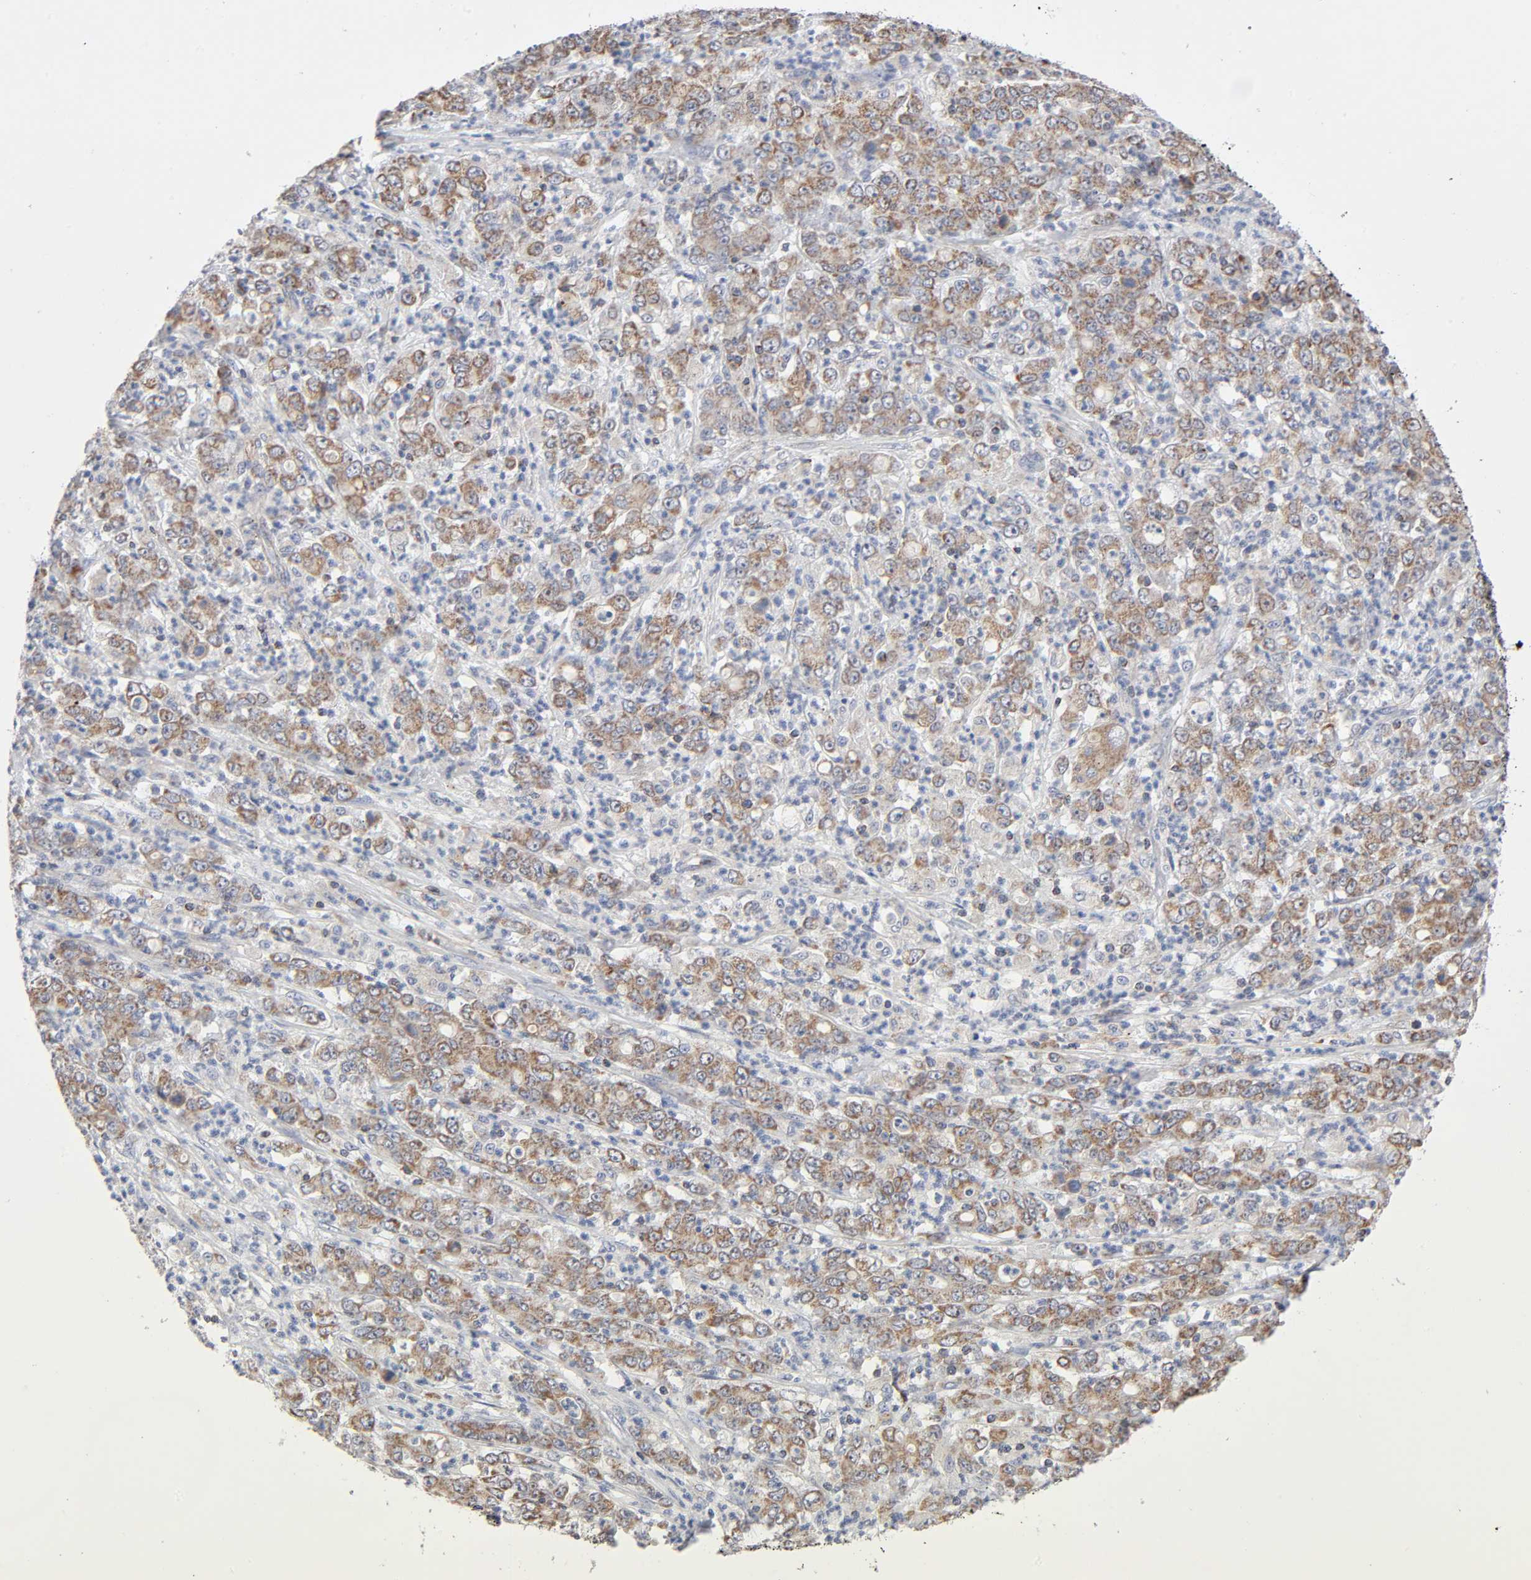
{"staining": {"intensity": "moderate", "quantity": ">75%", "location": "cytoplasmic/membranous"}, "tissue": "stomach cancer", "cell_type": "Tumor cells", "image_type": "cancer", "snomed": [{"axis": "morphology", "description": "Adenocarcinoma, NOS"}, {"axis": "topography", "description": "Stomach, lower"}], "caption": "Adenocarcinoma (stomach) was stained to show a protein in brown. There is medium levels of moderate cytoplasmic/membranous positivity in about >75% of tumor cells.", "gene": "SYT16", "patient": {"sex": "female", "age": 71}}